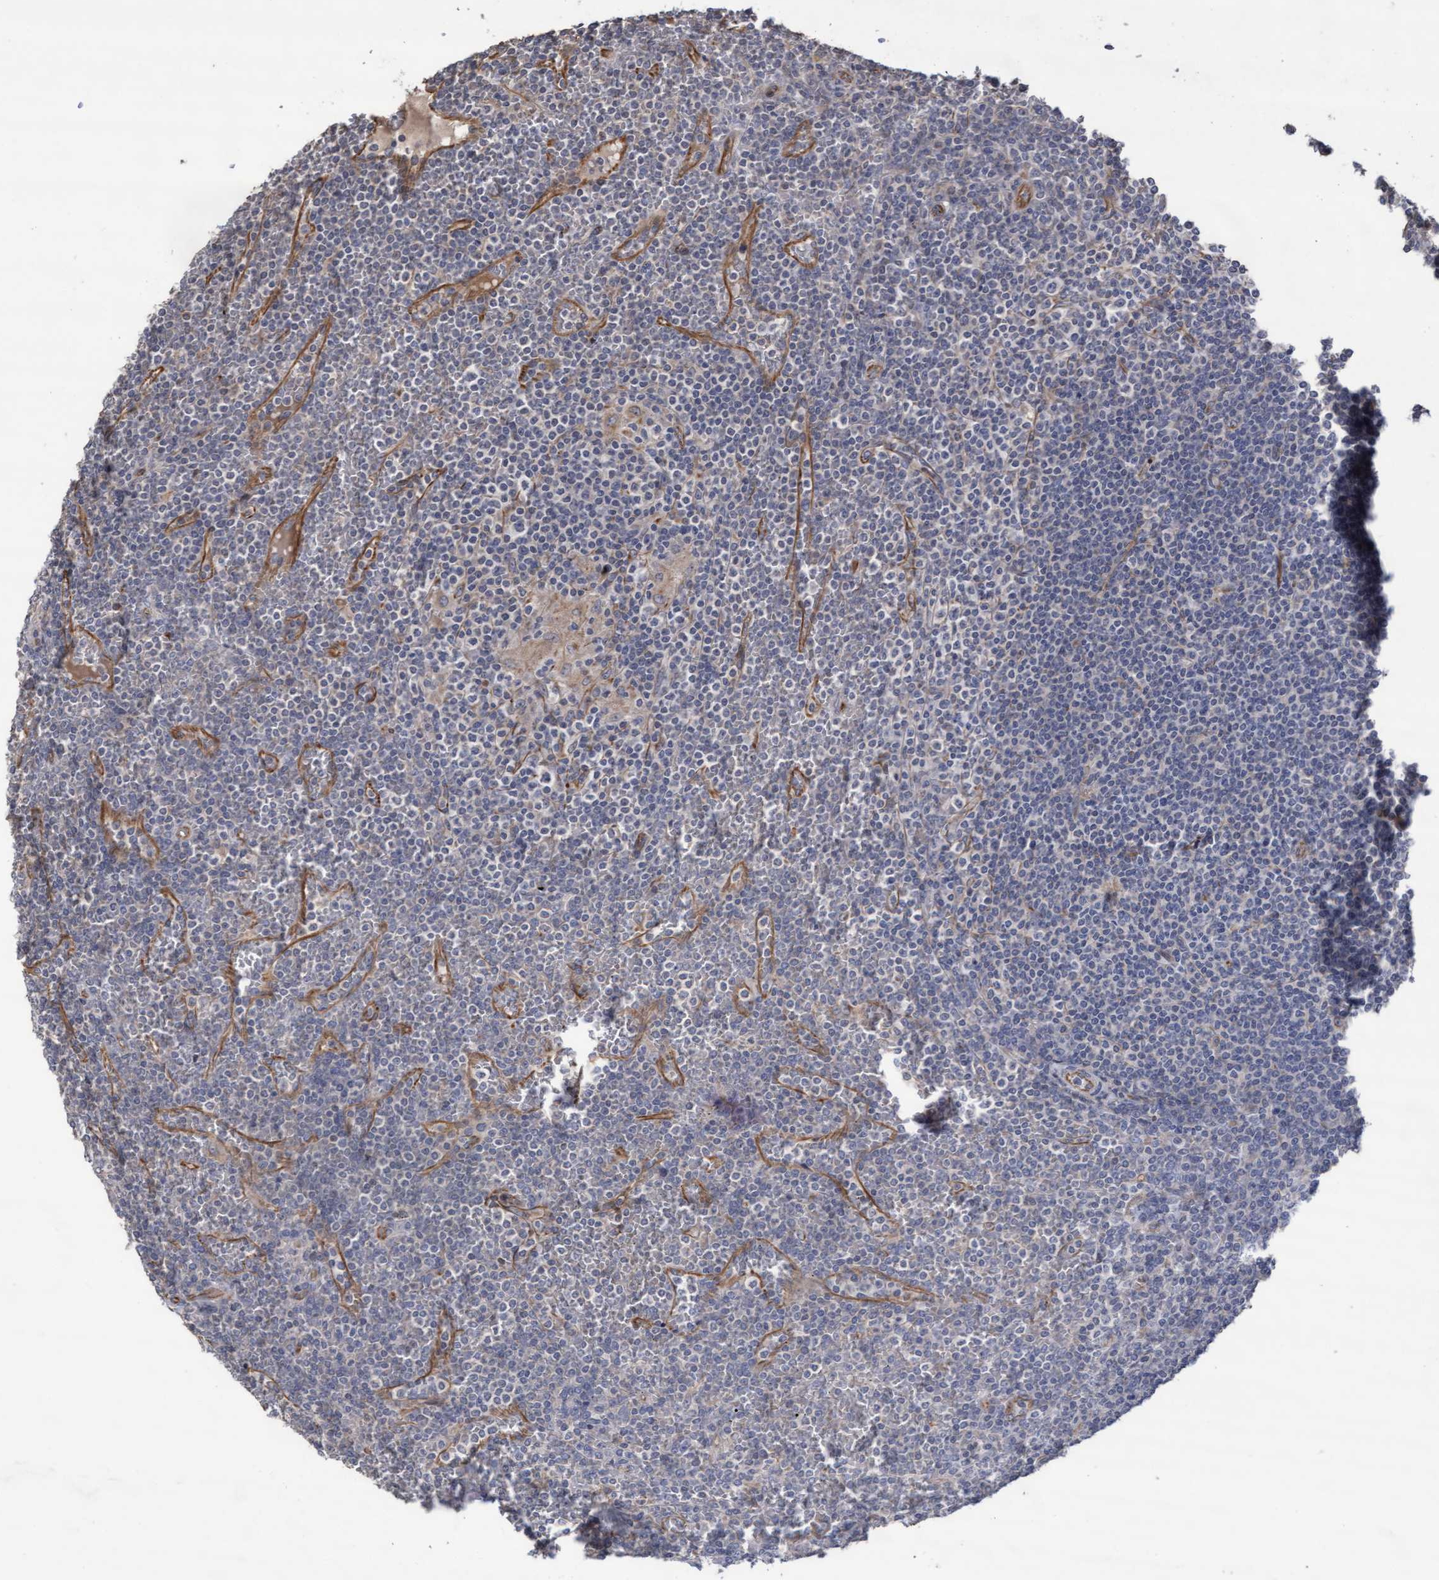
{"staining": {"intensity": "negative", "quantity": "none", "location": "none"}, "tissue": "lymphoma", "cell_type": "Tumor cells", "image_type": "cancer", "snomed": [{"axis": "morphology", "description": "Malignant lymphoma, non-Hodgkin's type, Low grade"}, {"axis": "topography", "description": "Spleen"}], "caption": "The micrograph reveals no staining of tumor cells in lymphoma.", "gene": "KRT24", "patient": {"sex": "female", "age": 19}}